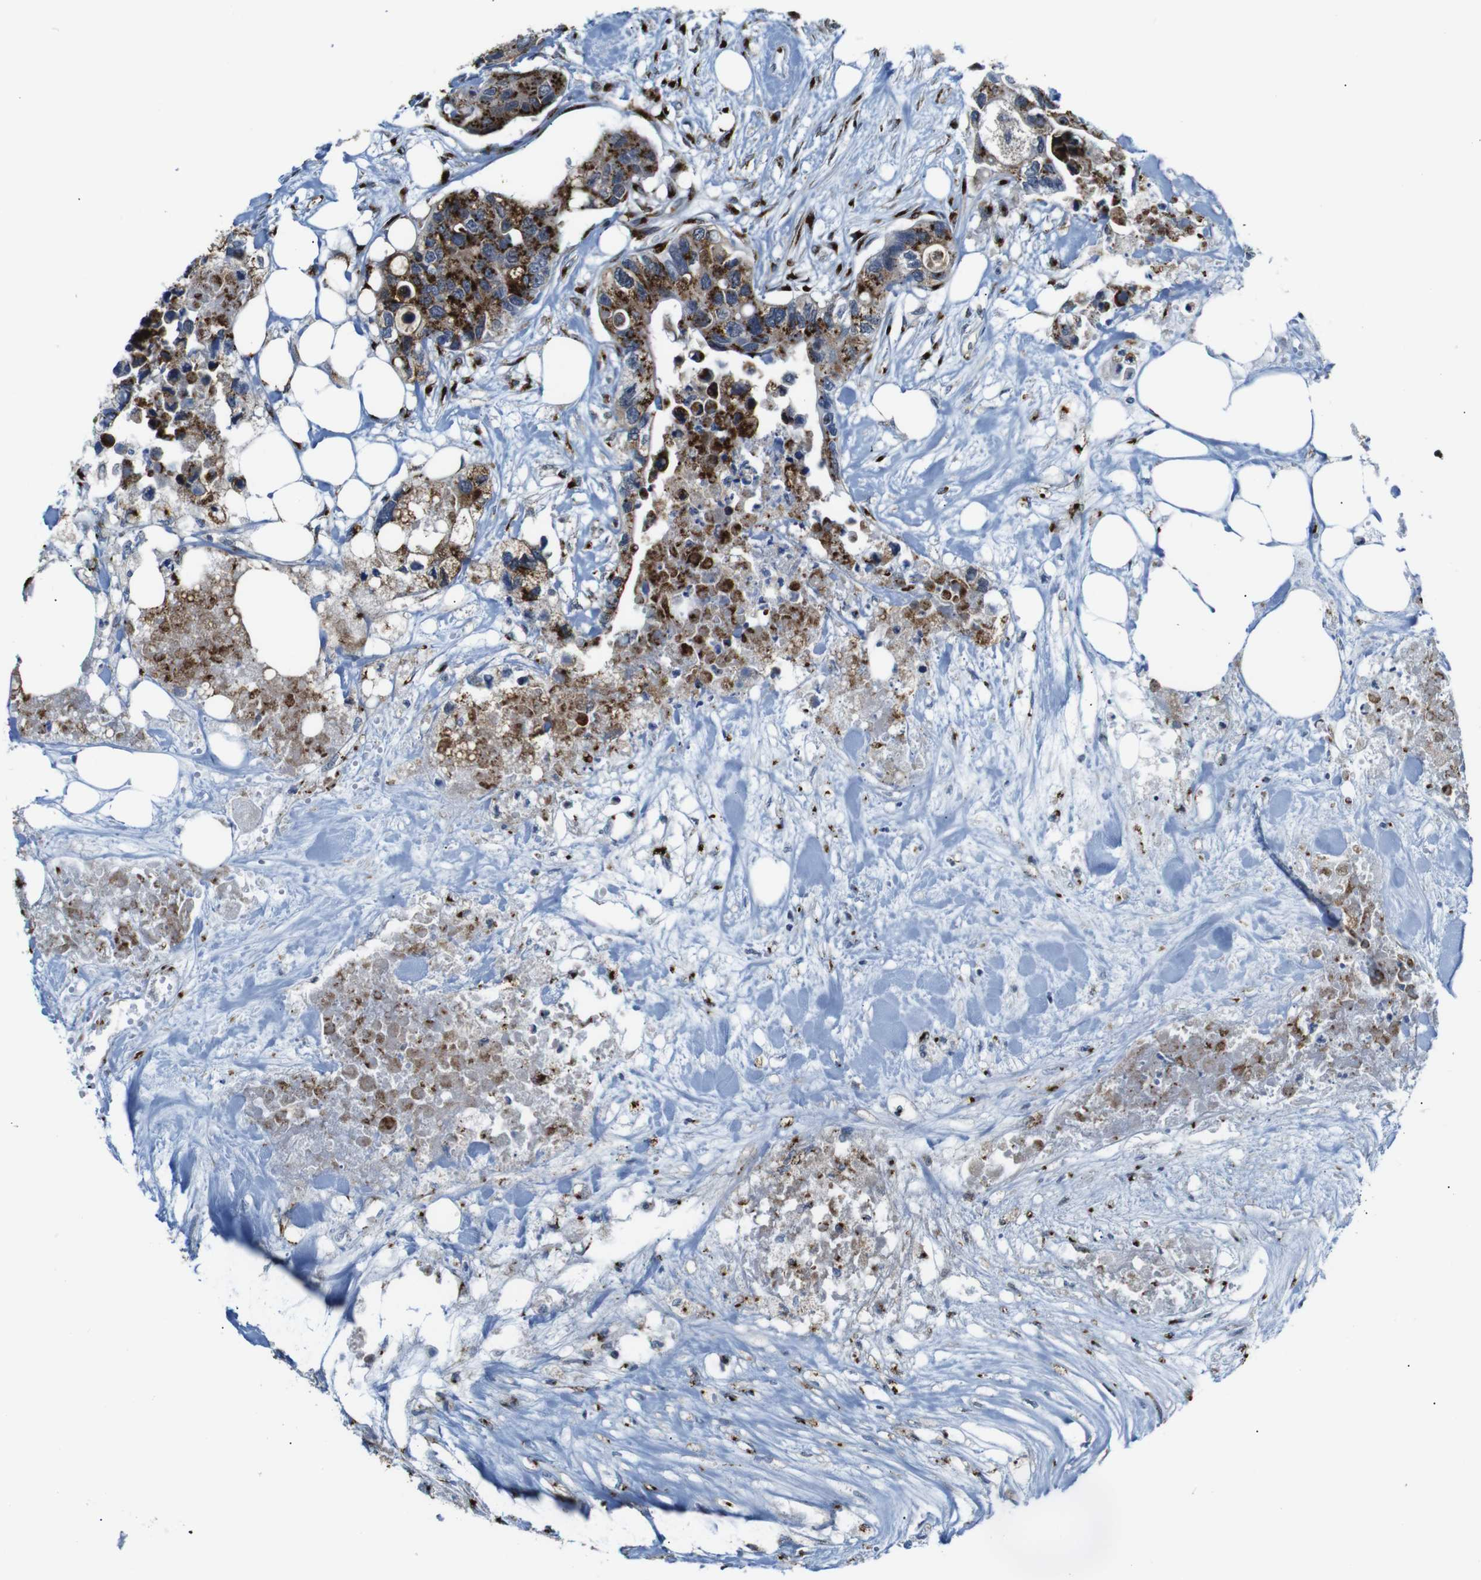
{"staining": {"intensity": "strong", "quantity": ">75%", "location": "cytoplasmic/membranous"}, "tissue": "colorectal cancer", "cell_type": "Tumor cells", "image_type": "cancer", "snomed": [{"axis": "morphology", "description": "Adenocarcinoma, NOS"}, {"axis": "topography", "description": "Colon"}], "caption": "Protein analysis of adenocarcinoma (colorectal) tissue reveals strong cytoplasmic/membranous staining in approximately >75% of tumor cells. (DAB = brown stain, brightfield microscopy at high magnification).", "gene": "TGOLN2", "patient": {"sex": "female", "age": 57}}